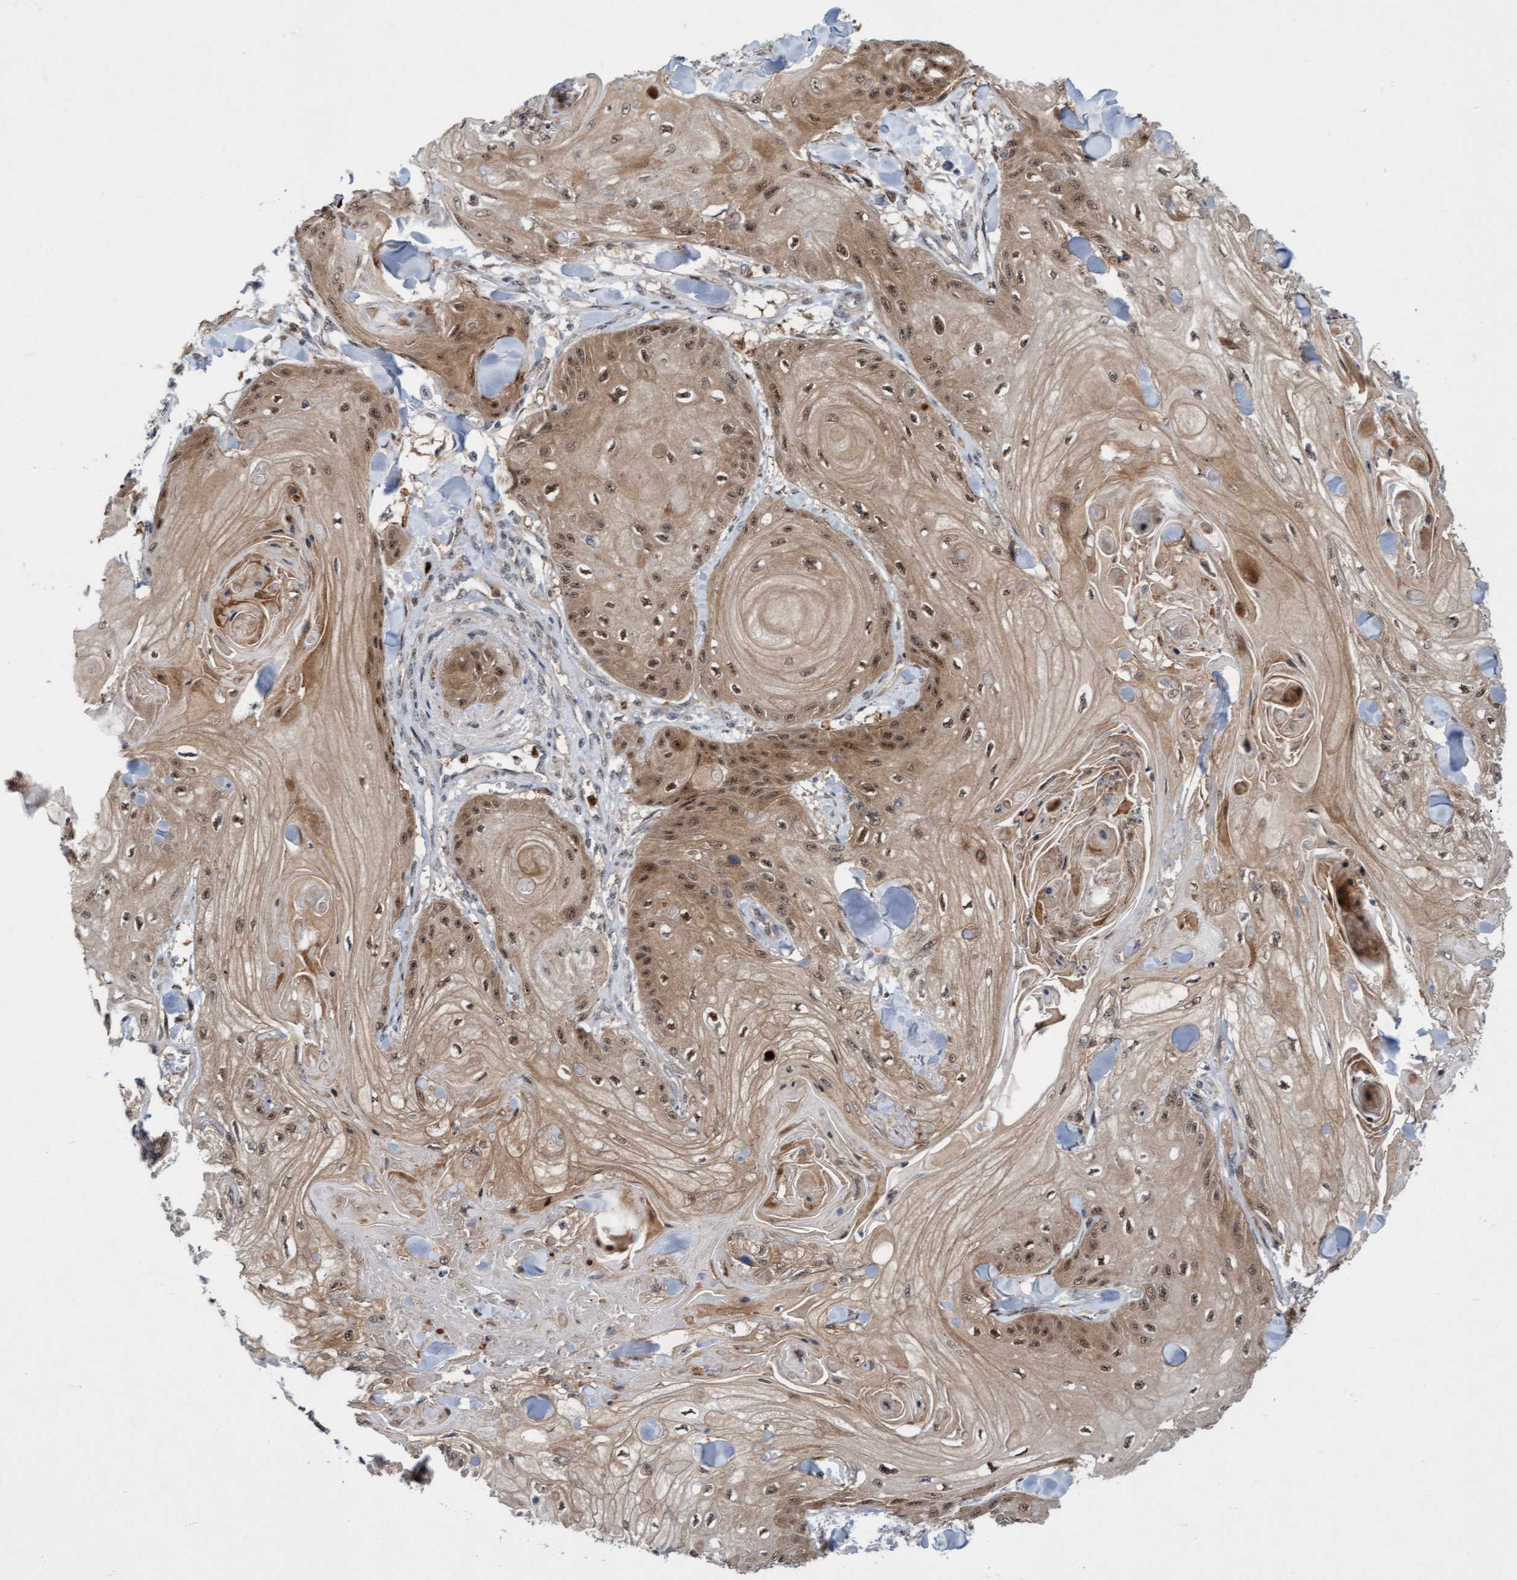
{"staining": {"intensity": "moderate", "quantity": ">75%", "location": "cytoplasmic/membranous,nuclear"}, "tissue": "skin cancer", "cell_type": "Tumor cells", "image_type": "cancer", "snomed": [{"axis": "morphology", "description": "Squamous cell carcinoma, NOS"}, {"axis": "topography", "description": "Skin"}], "caption": "Immunohistochemistry of skin squamous cell carcinoma demonstrates medium levels of moderate cytoplasmic/membranous and nuclear staining in approximately >75% of tumor cells.", "gene": "RAP1GAP2", "patient": {"sex": "male", "age": 74}}